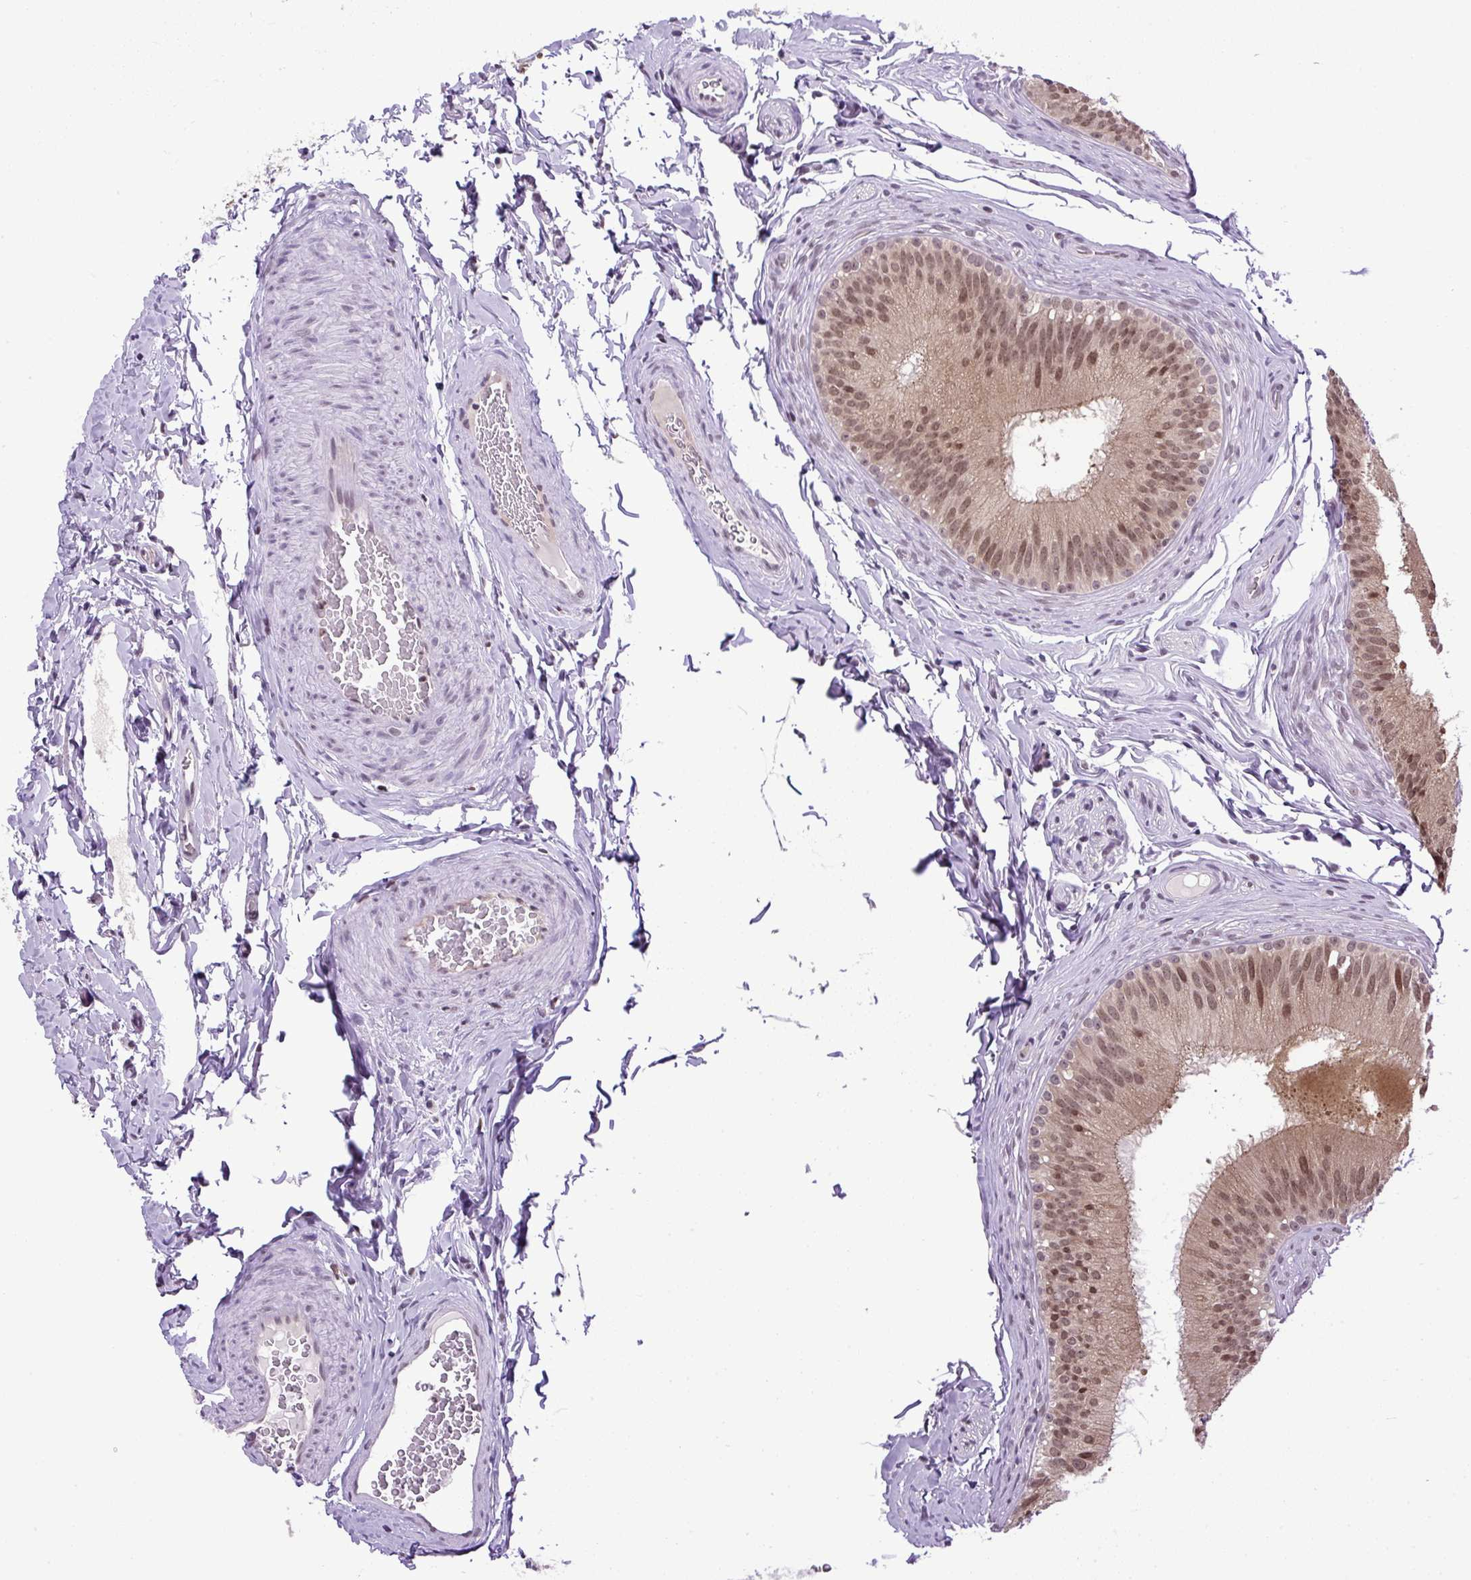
{"staining": {"intensity": "moderate", "quantity": ">75%", "location": "nuclear"}, "tissue": "epididymis", "cell_type": "Glandular cells", "image_type": "normal", "snomed": [{"axis": "morphology", "description": "Normal tissue, NOS"}, {"axis": "topography", "description": "Epididymis"}], "caption": "Immunohistochemical staining of unremarkable human epididymis shows medium levels of moderate nuclear expression in approximately >75% of glandular cells.", "gene": "SGTA", "patient": {"sex": "male", "age": 24}}